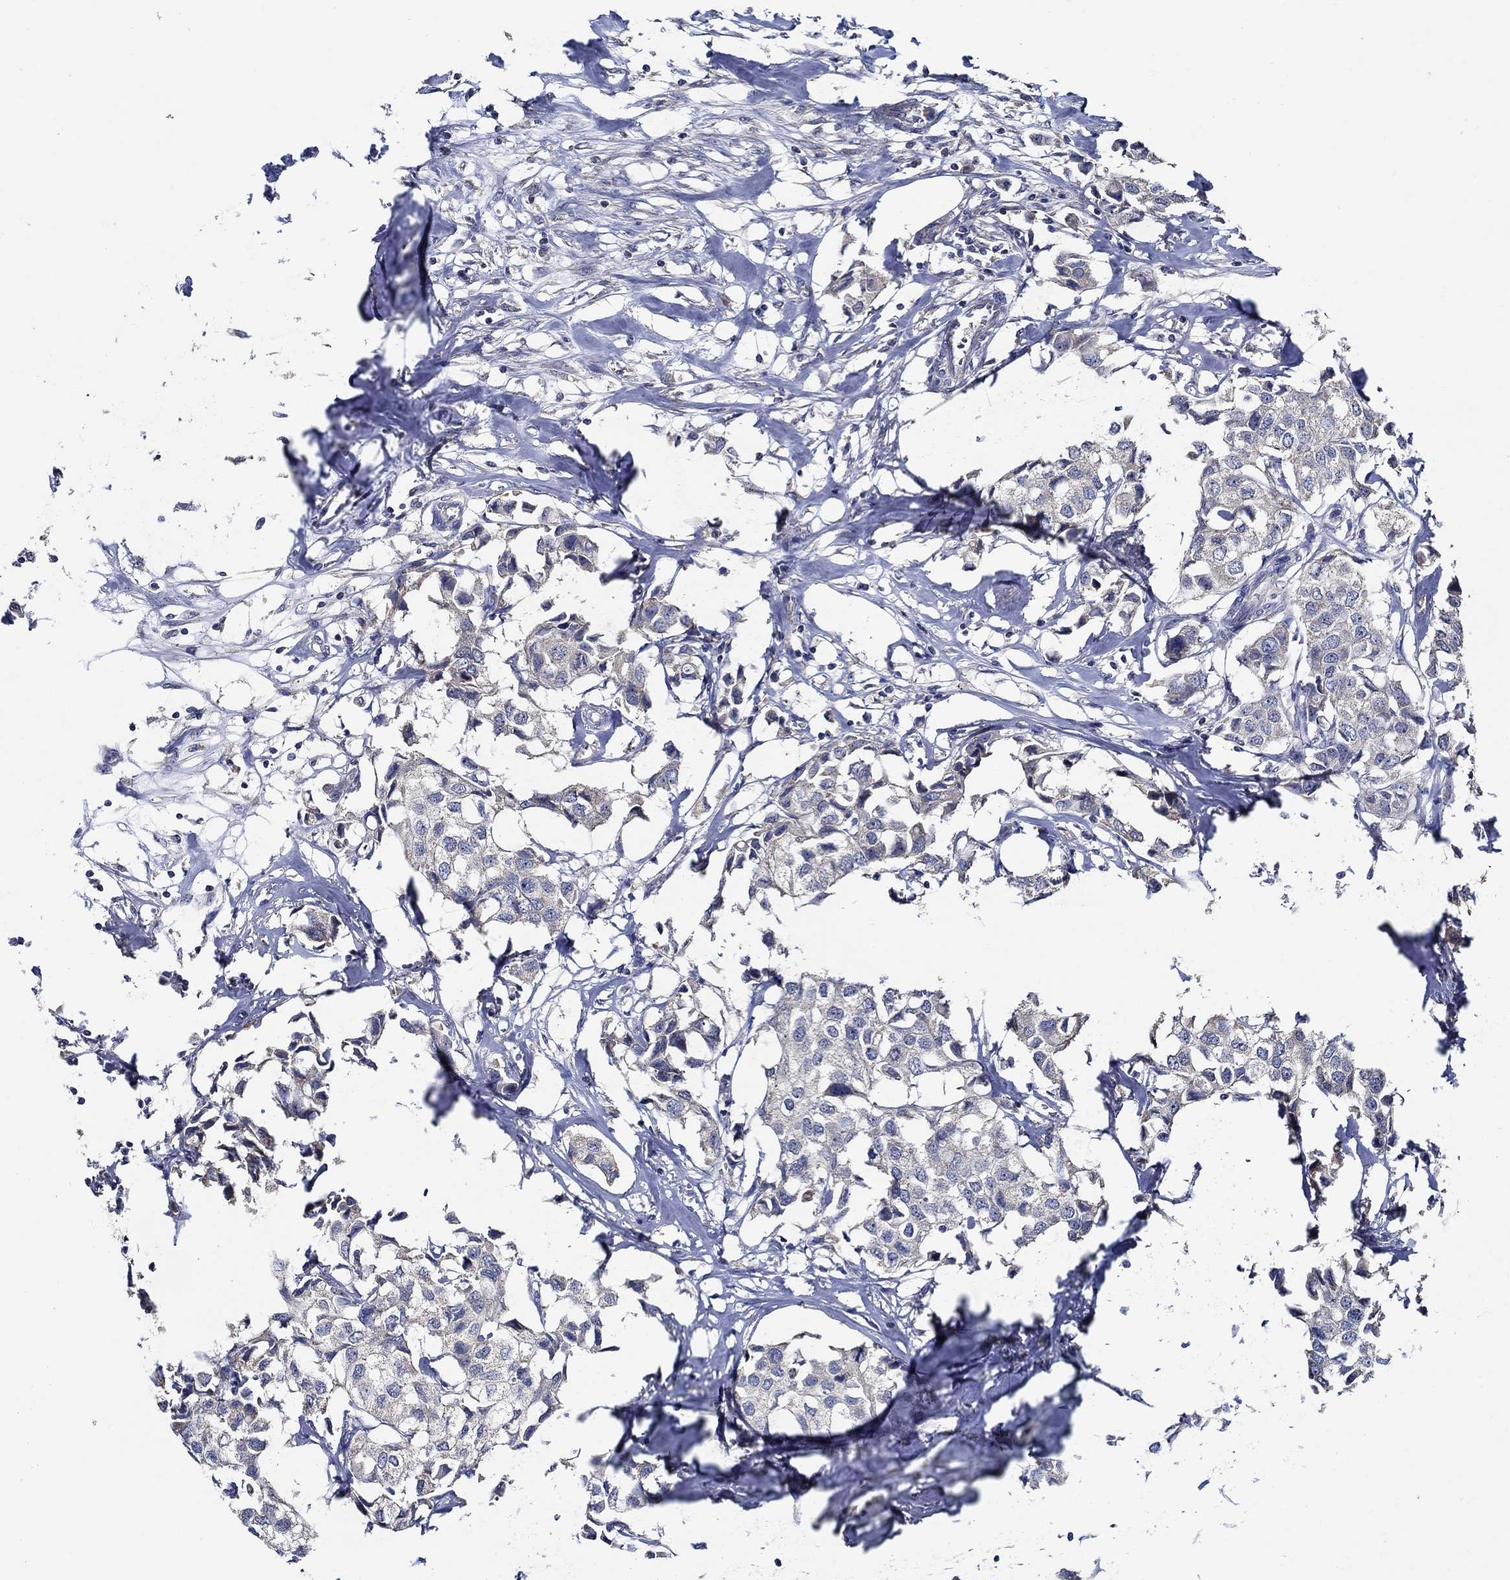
{"staining": {"intensity": "negative", "quantity": "none", "location": "none"}, "tissue": "breast cancer", "cell_type": "Tumor cells", "image_type": "cancer", "snomed": [{"axis": "morphology", "description": "Duct carcinoma"}, {"axis": "topography", "description": "Breast"}], "caption": "A micrograph of breast intraductal carcinoma stained for a protein reveals no brown staining in tumor cells.", "gene": "WDR53", "patient": {"sex": "female", "age": 80}}